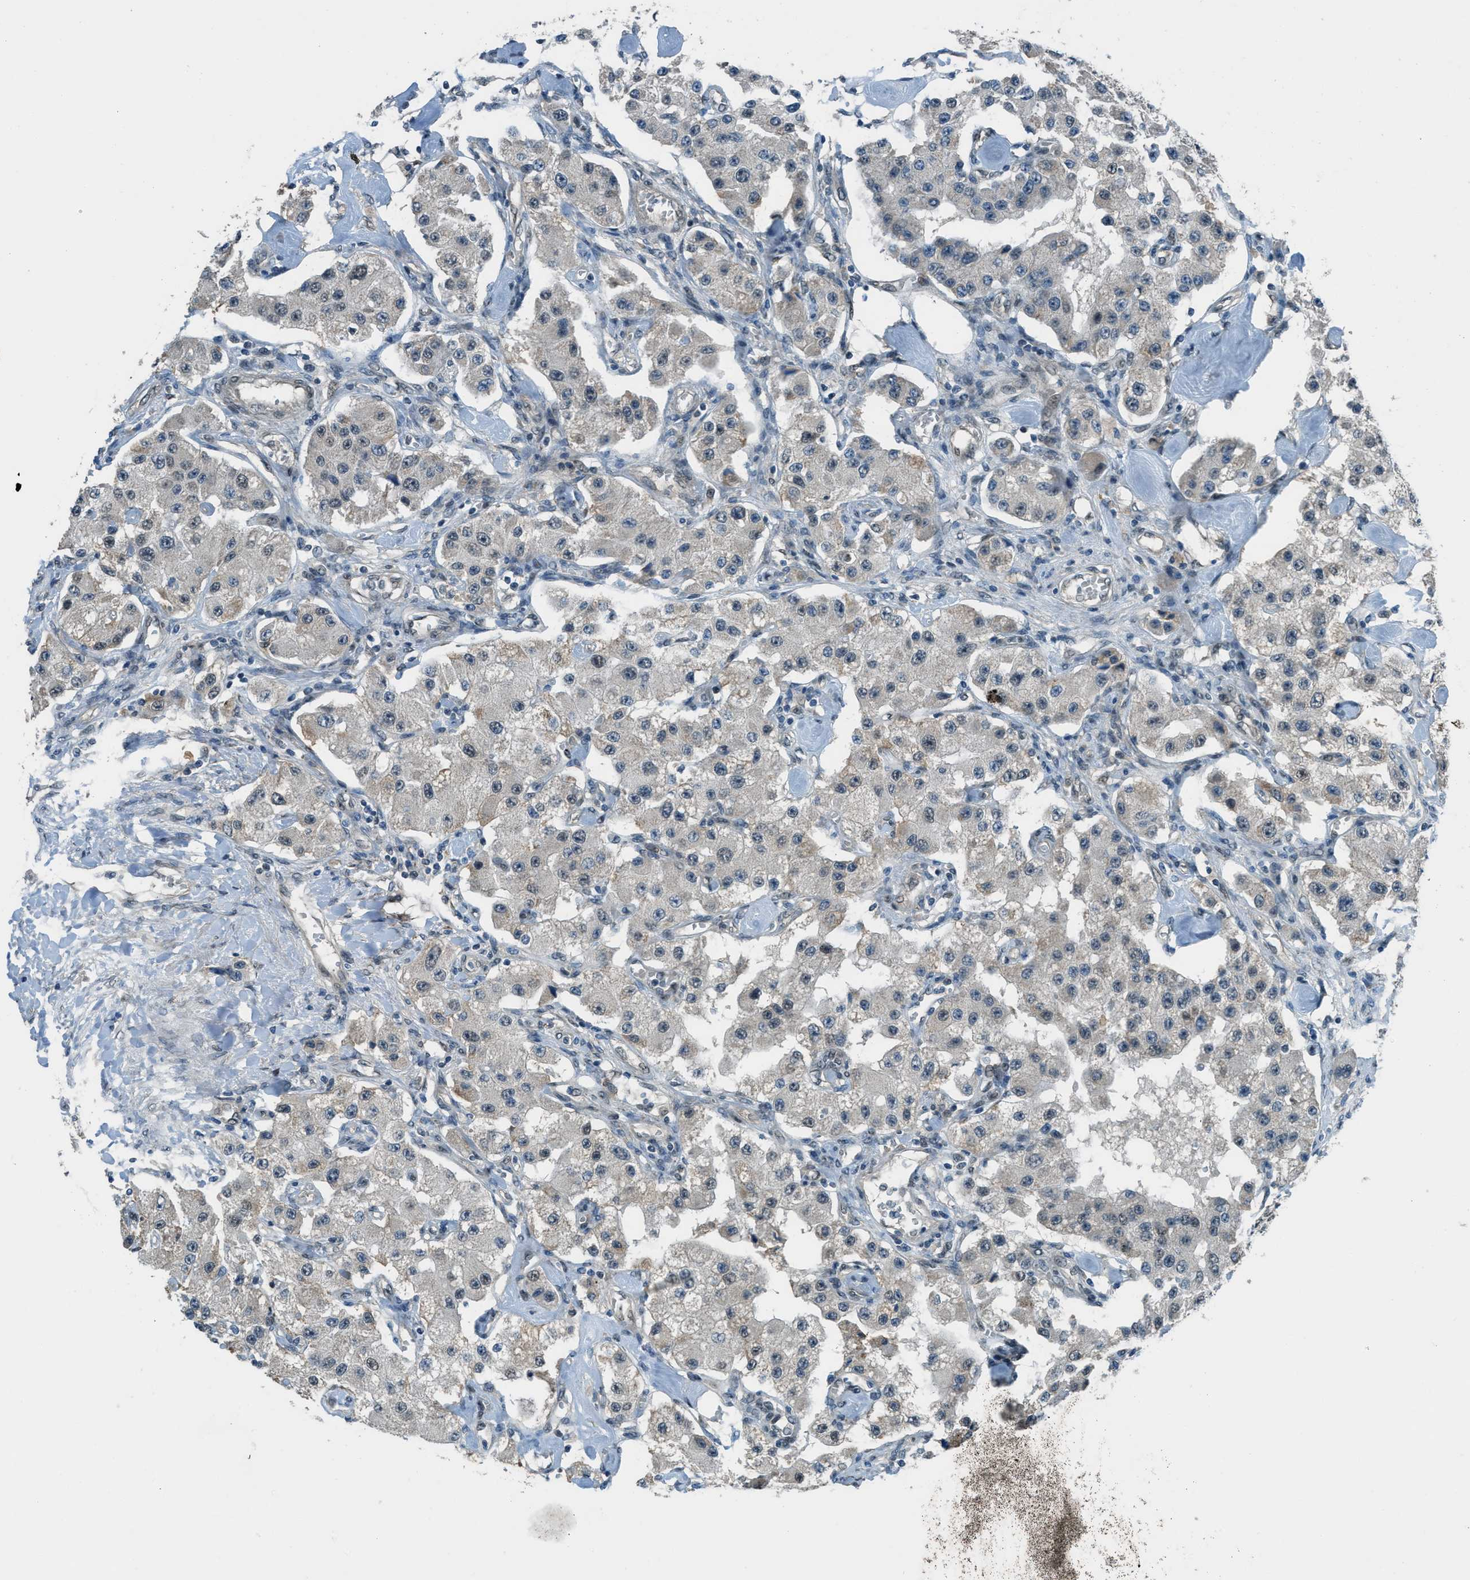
{"staining": {"intensity": "negative", "quantity": "none", "location": "none"}, "tissue": "carcinoid", "cell_type": "Tumor cells", "image_type": "cancer", "snomed": [{"axis": "morphology", "description": "Carcinoid, malignant, NOS"}, {"axis": "topography", "description": "Pancreas"}], "caption": "DAB immunohistochemical staining of carcinoid reveals no significant positivity in tumor cells.", "gene": "NPEPL1", "patient": {"sex": "male", "age": 41}}